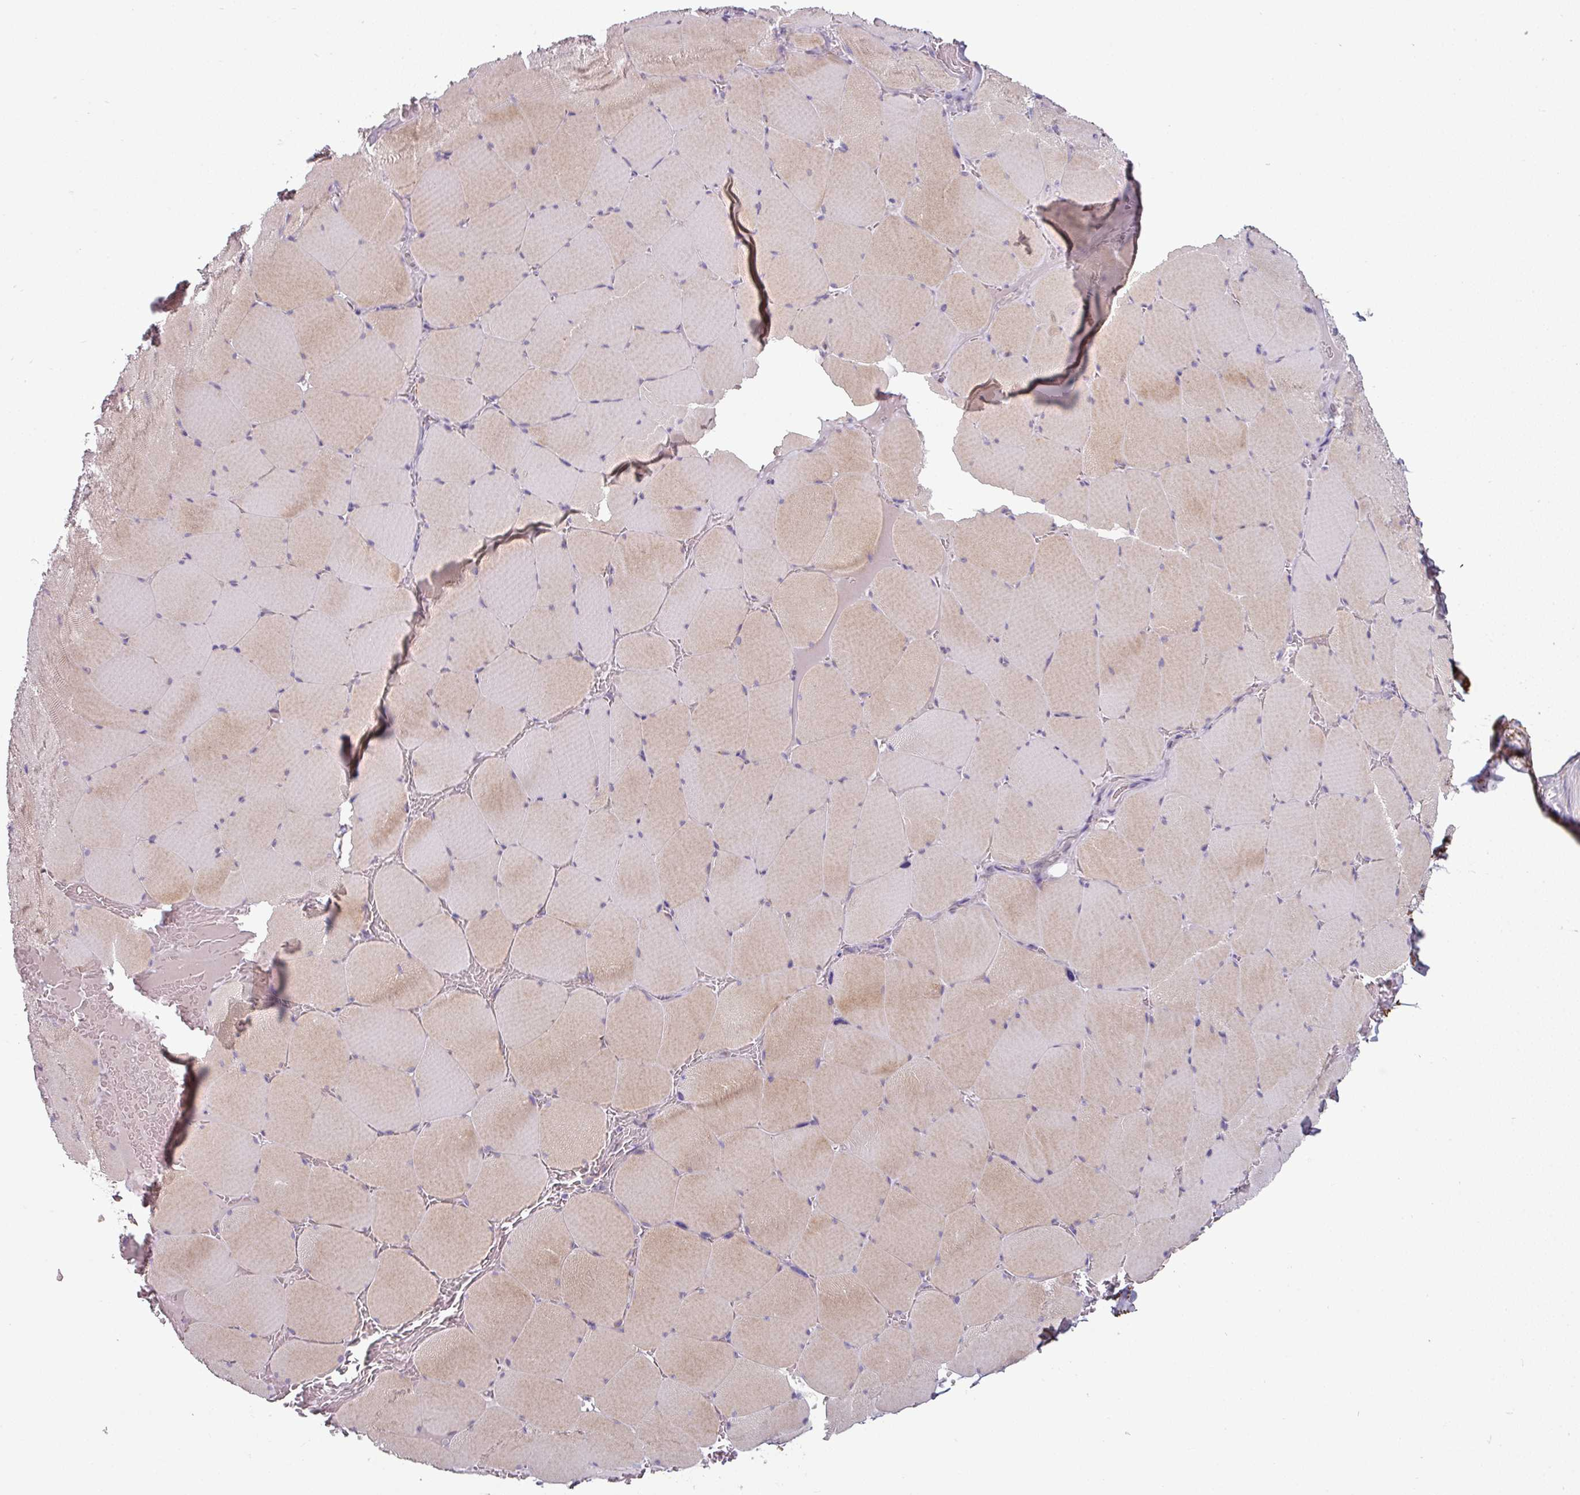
{"staining": {"intensity": "moderate", "quantity": "25%-75%", "location": "cytoplasmic/membranous"}, "tissue": "skeletal muscle", "cell_type": "Myocytes", "image_type": "normal", "snomed": [{"axis": "morphology", "description": "Normal tissue, NOS"}, {"axis": "topography", "description": "Skeletal muscle"}, {"axis": "topography", "description": "Head-Neck"}], "caption": "Human skeletal muscle stained with a brown dye shows moderate cytoplasmic/membranous positive staining in approximately 25%-75% of myocytes.", "gene": "MTMR14", "patient": {"sex": "male", "age": 66}}